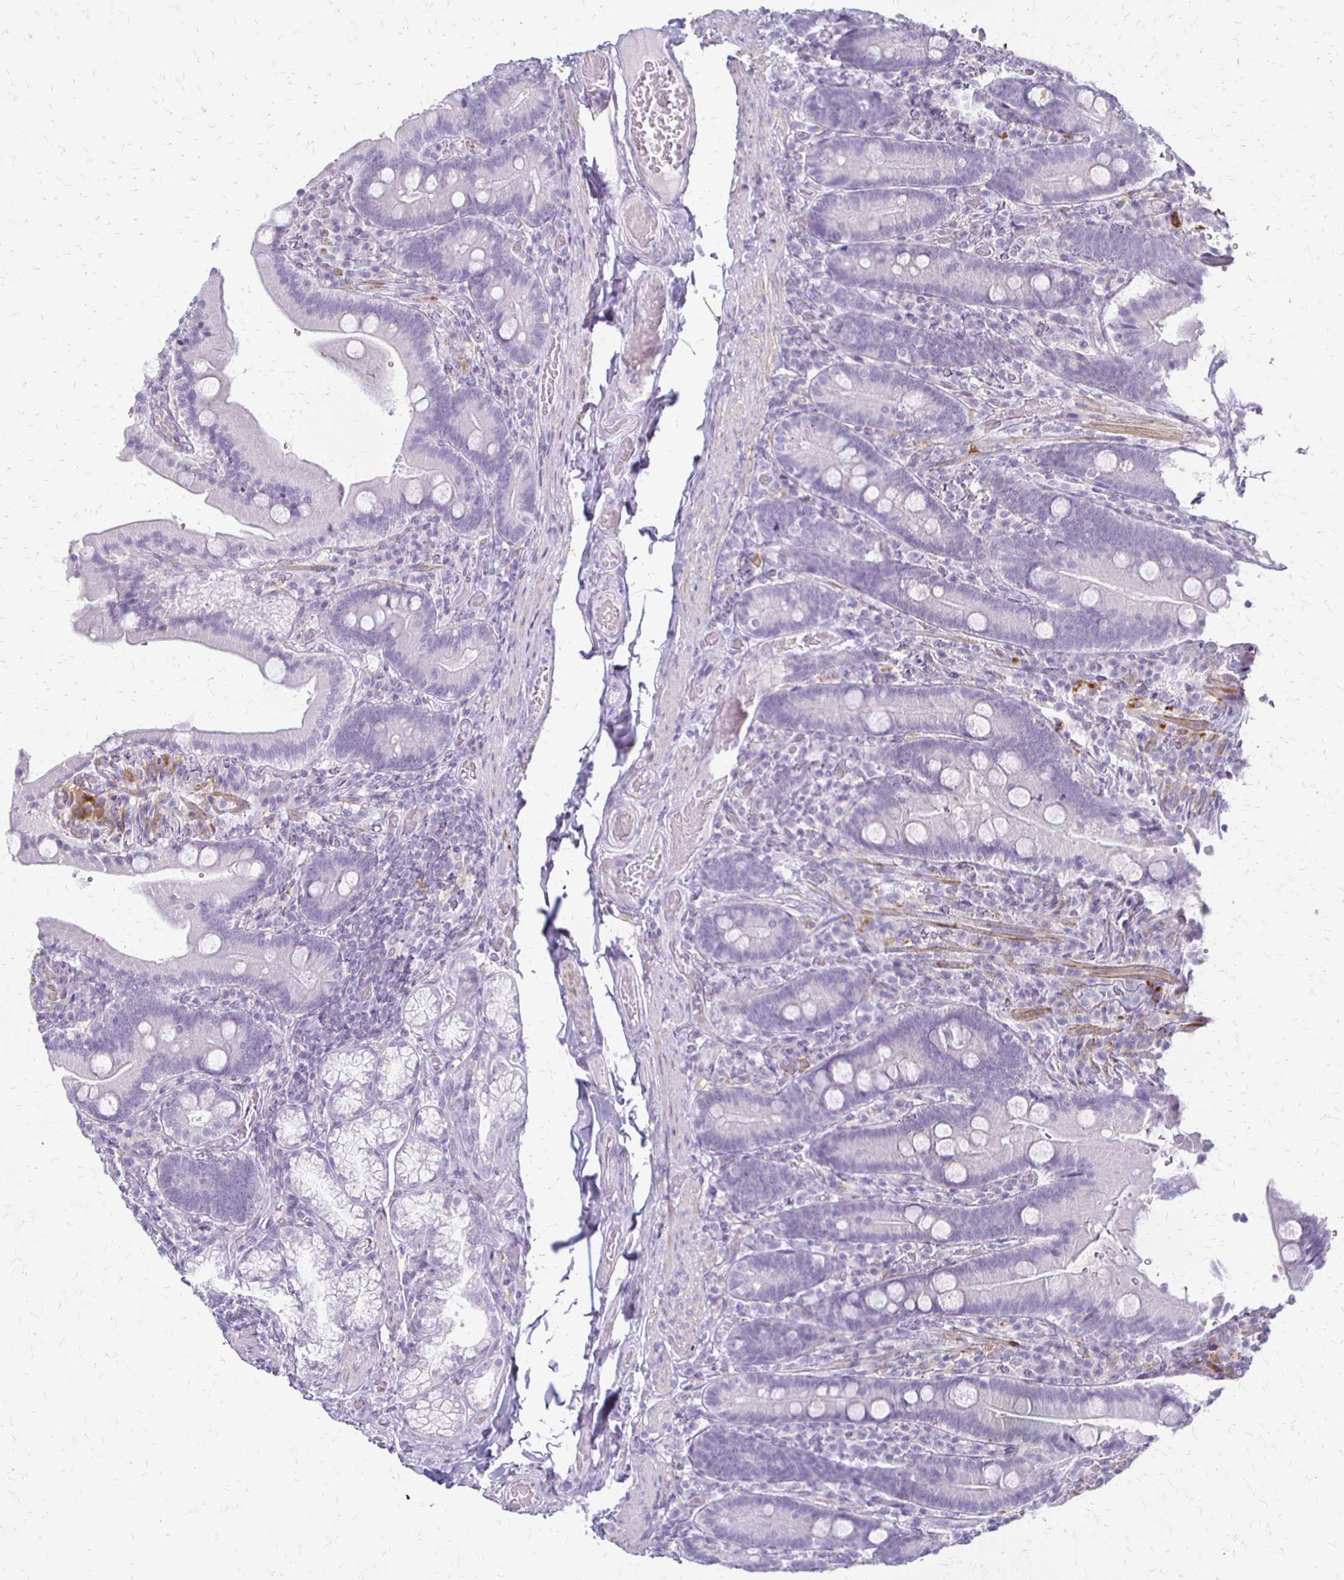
{"staining": {"intensity": "negative", "quantity": "none", "location": "none"}, "tissue": "duodenum", "cell_type": "Glandular cells", "image_type": "normal", "snomed": [{"axis": "morphology", "description": "Normal tissue, NOS"}, {"axis": "topography", "description": "Duodenum"}], "caption": "High power microscopy histopathology image of an IHC histopathology image of normal duodenum, revealing no significant expression in glandular cells.", "gene": "ACP5", "patient": {"sex": "female", "age": 62}}